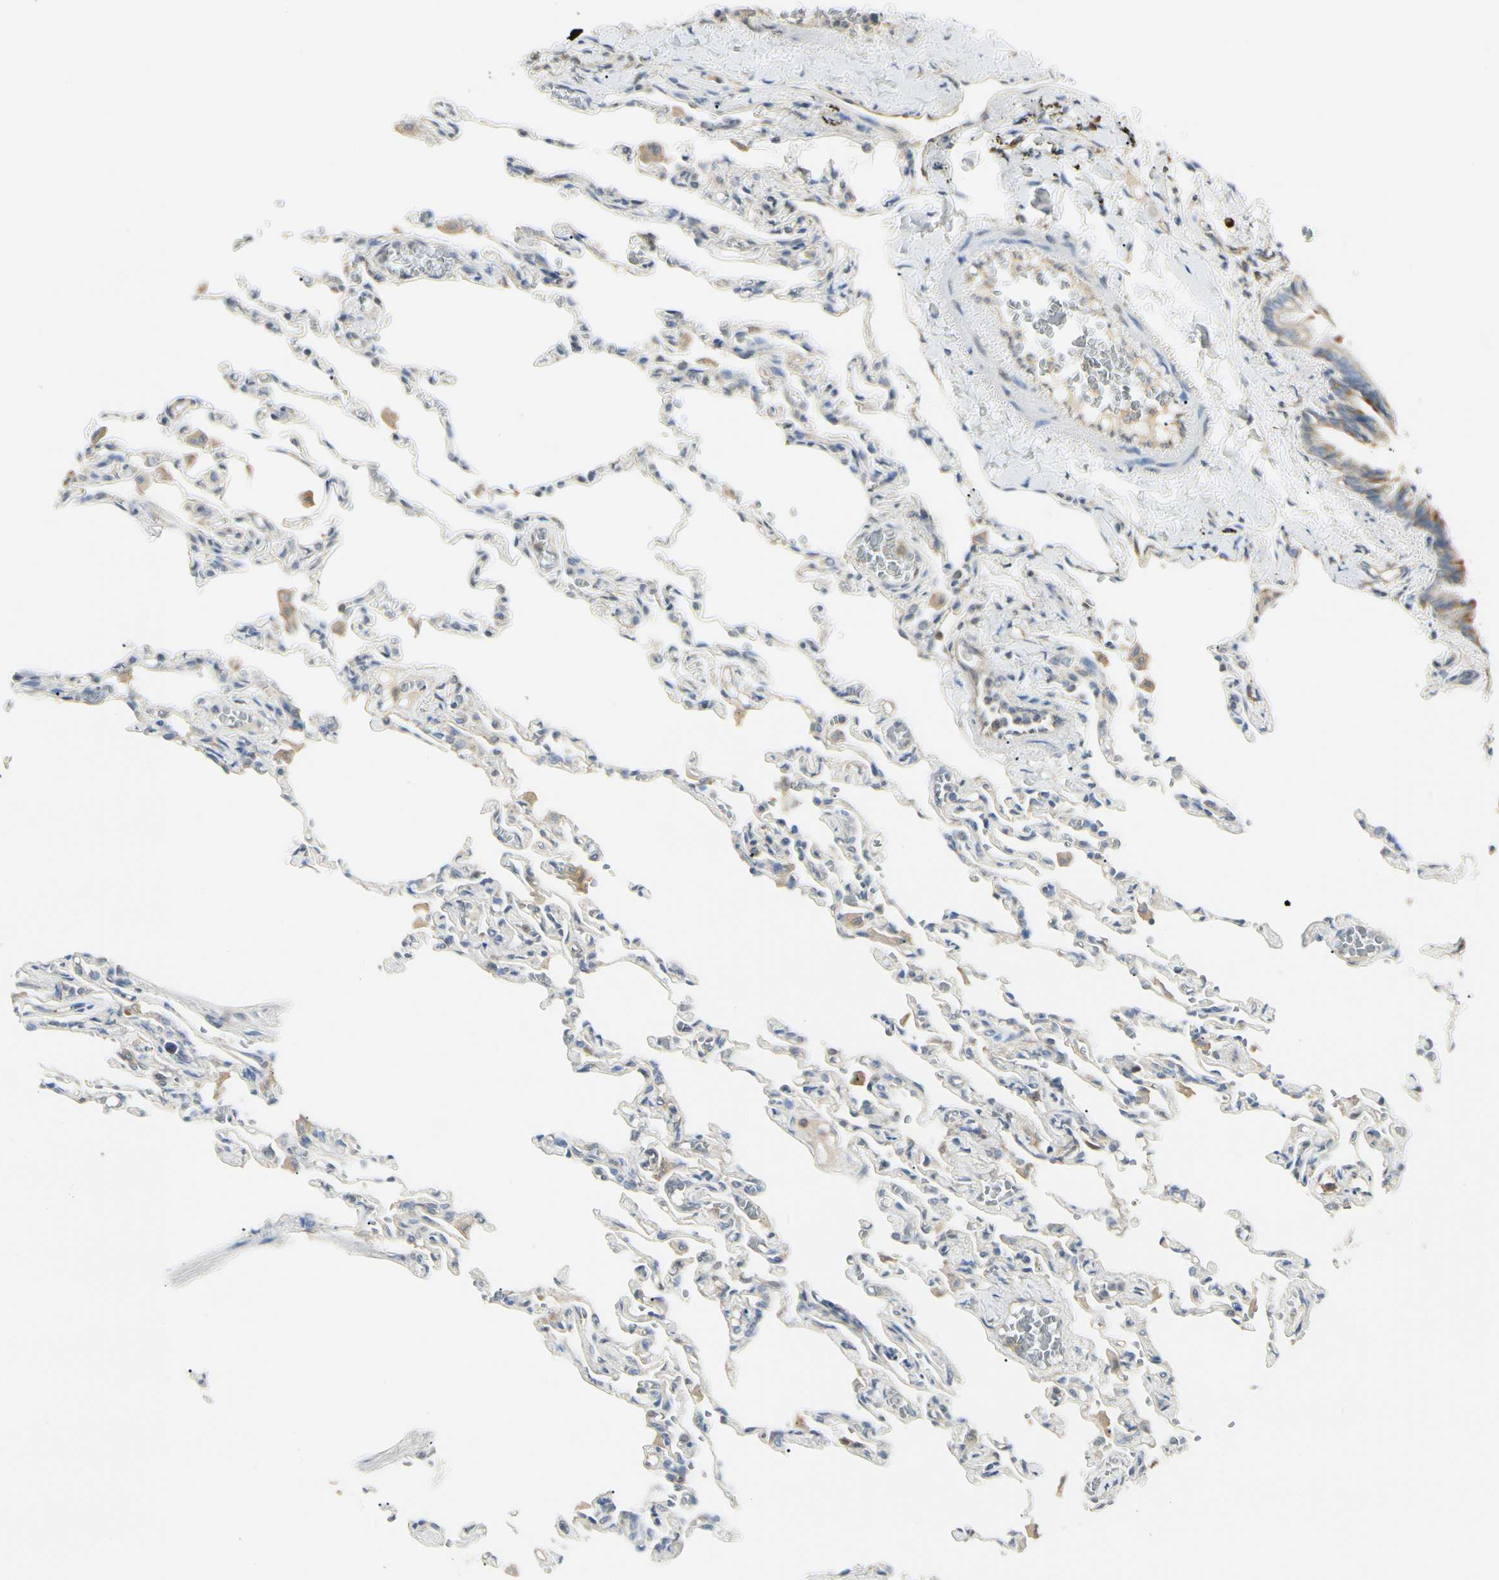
{"staining": {"intensity": "weak", "quantity": "25%-75%", "location": "cytoplasmic/membranous"}, "tissue": "lung", "cell_type": "Alveolar cells", "image_type": "normal", "snomed": [{"axis": "morphology", "description": "Normal tissue, NOS"}, {"axis": "topography", "description": "Lung"}], "caption": "The image demonstrates a brown stain indicating the presence of a protein in the cytoplasmic/membranous of alveolar cells in lung. (Stains: DAB (3,3'-diaminobenzidine) in brown, nuclei in blue, Microscopy: brightfield microscopy at high magnification).", "gene": "NME1", "patient": {"sex": "male", "age": 21}}